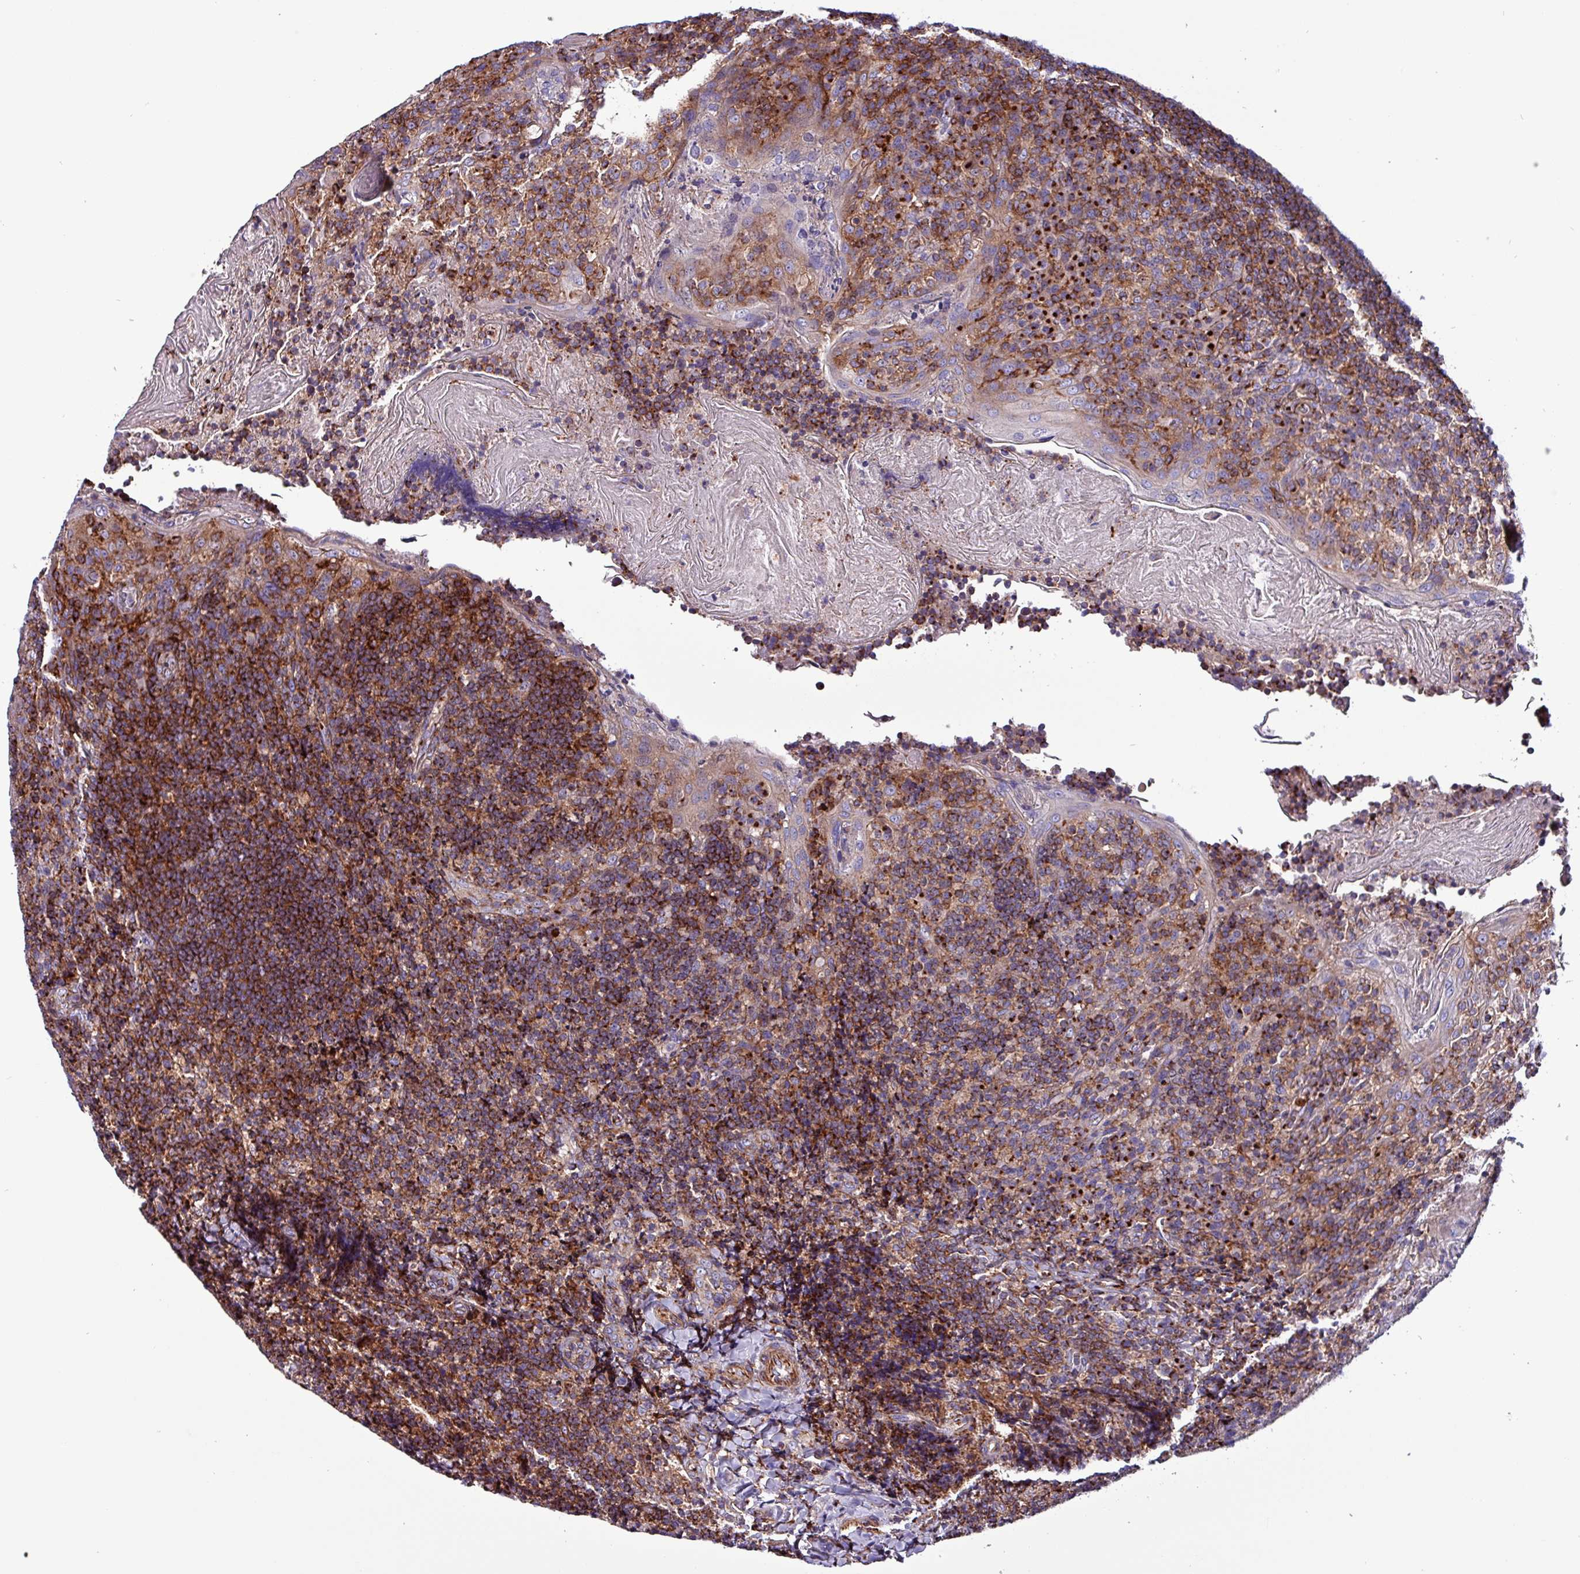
{"staining": {"intensity": "moderate", "quantity": ">75%", "location": "cytoplasmic/membranous"}, "tissue": "tonsil", "cell_type": "Germinal center cells", "image_type": "normal", "snomed": [{"axis": "morphology", "description": "Normal tissue, NOS"}, {"axis": "topography", "description": "Tonsil"}], "caption": "Approximately >75% of germinal center cells in unremarkable human tonsil exhibit moderate cytoplasmic/membranous protein positivity as visualized by brown immunohistochemical staining.", "gene": "VAMP4", "patient": {"sex": "female", "age": 10}}